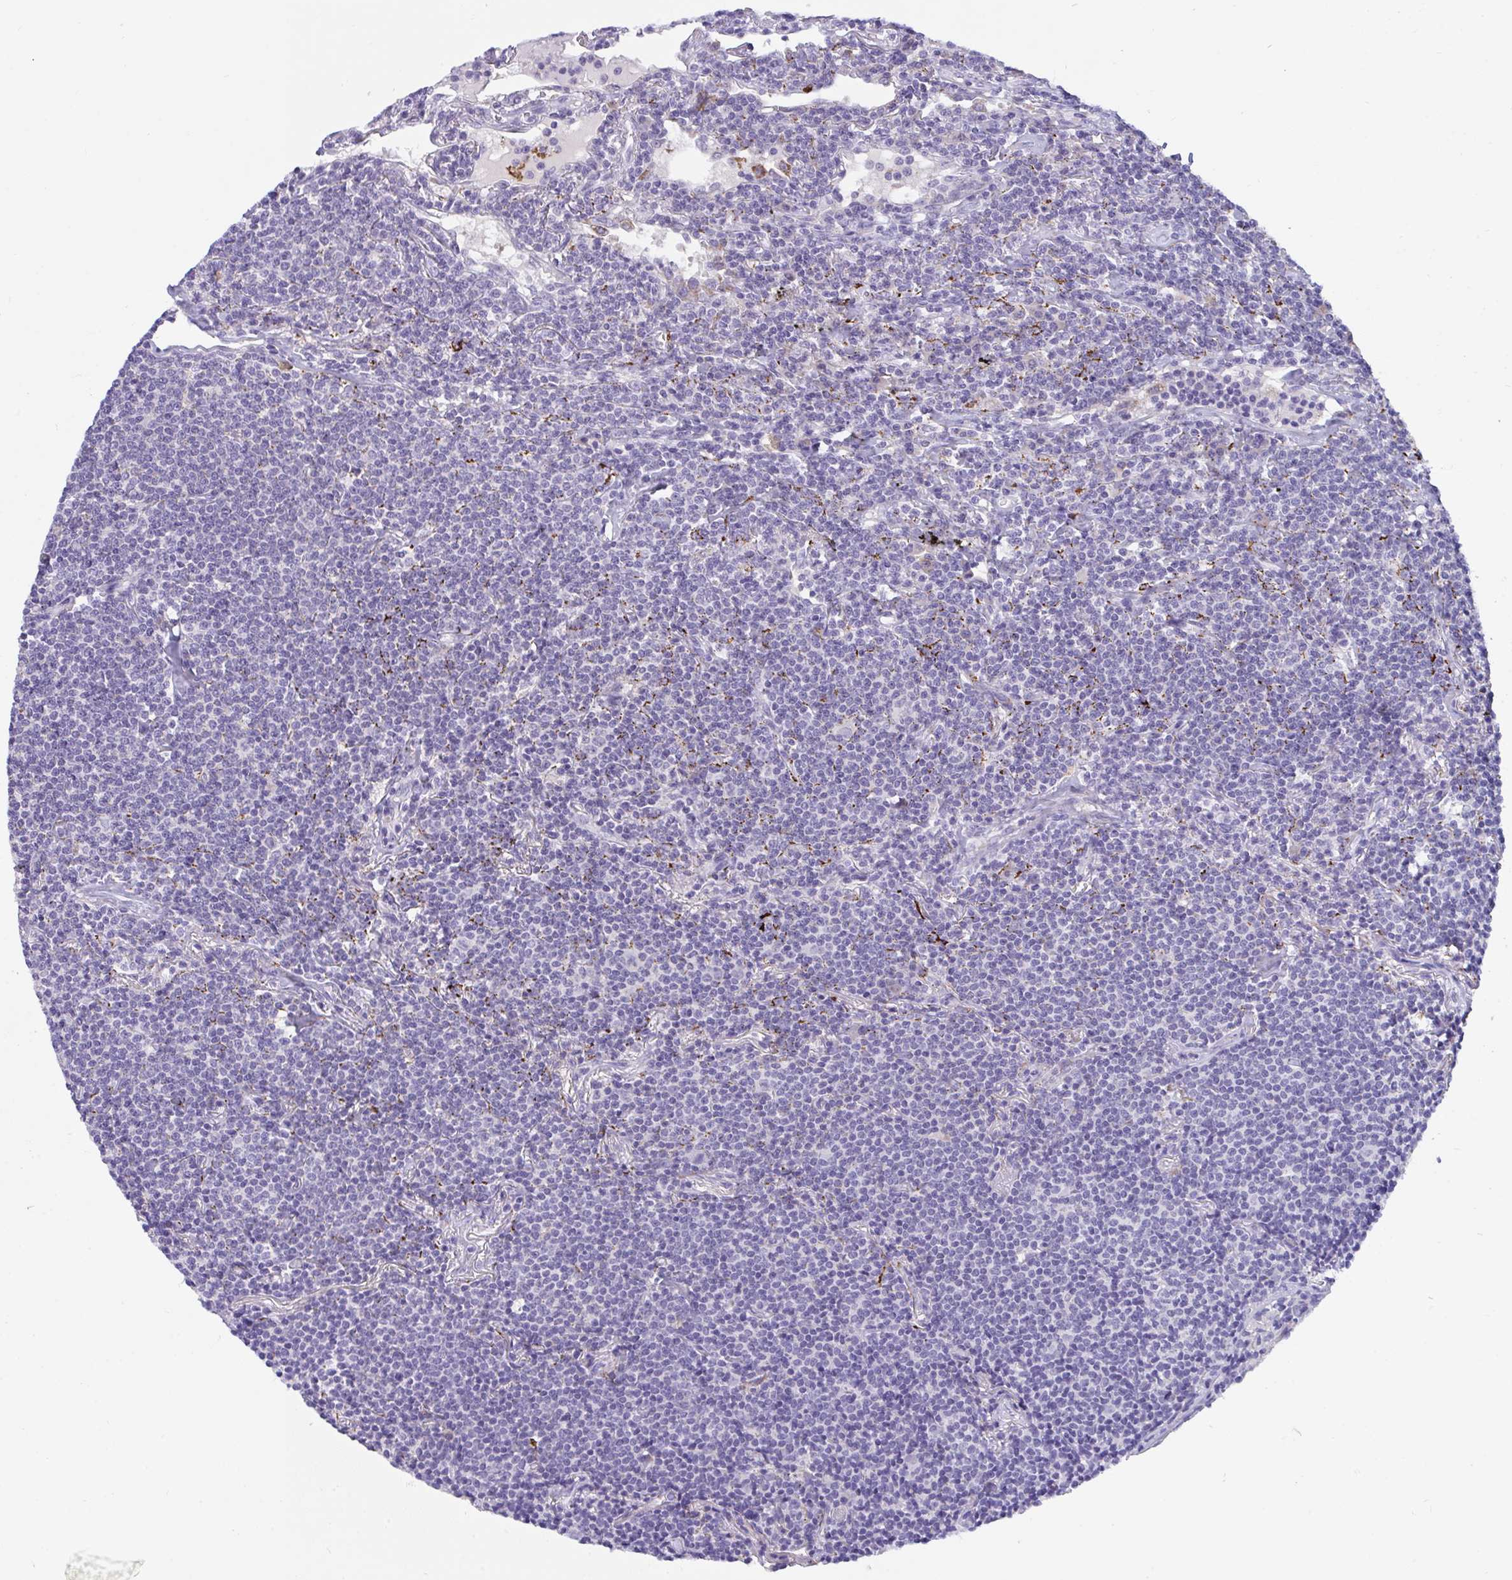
{"staining": {"intensity": "negative", "quantity": "none", "location": "none"}, "tissue": "lymphoma", "cell_type": "Tumor cells", "image_type": "cancer", "snomed": [{"axis": "morphology", "description": "Malignant lymphoma, non-Hodgkin's type, Low grade"}, {"axis": "topography", "description": "Lung"}], "caption": "An immunohistochemistry (IHC) photomicrograph of lymphoma is shown. There is no staining in tumor cells of lymphoma.", "gene": "SEMA6B", "patient": {"sex": "female", "age": 71}}